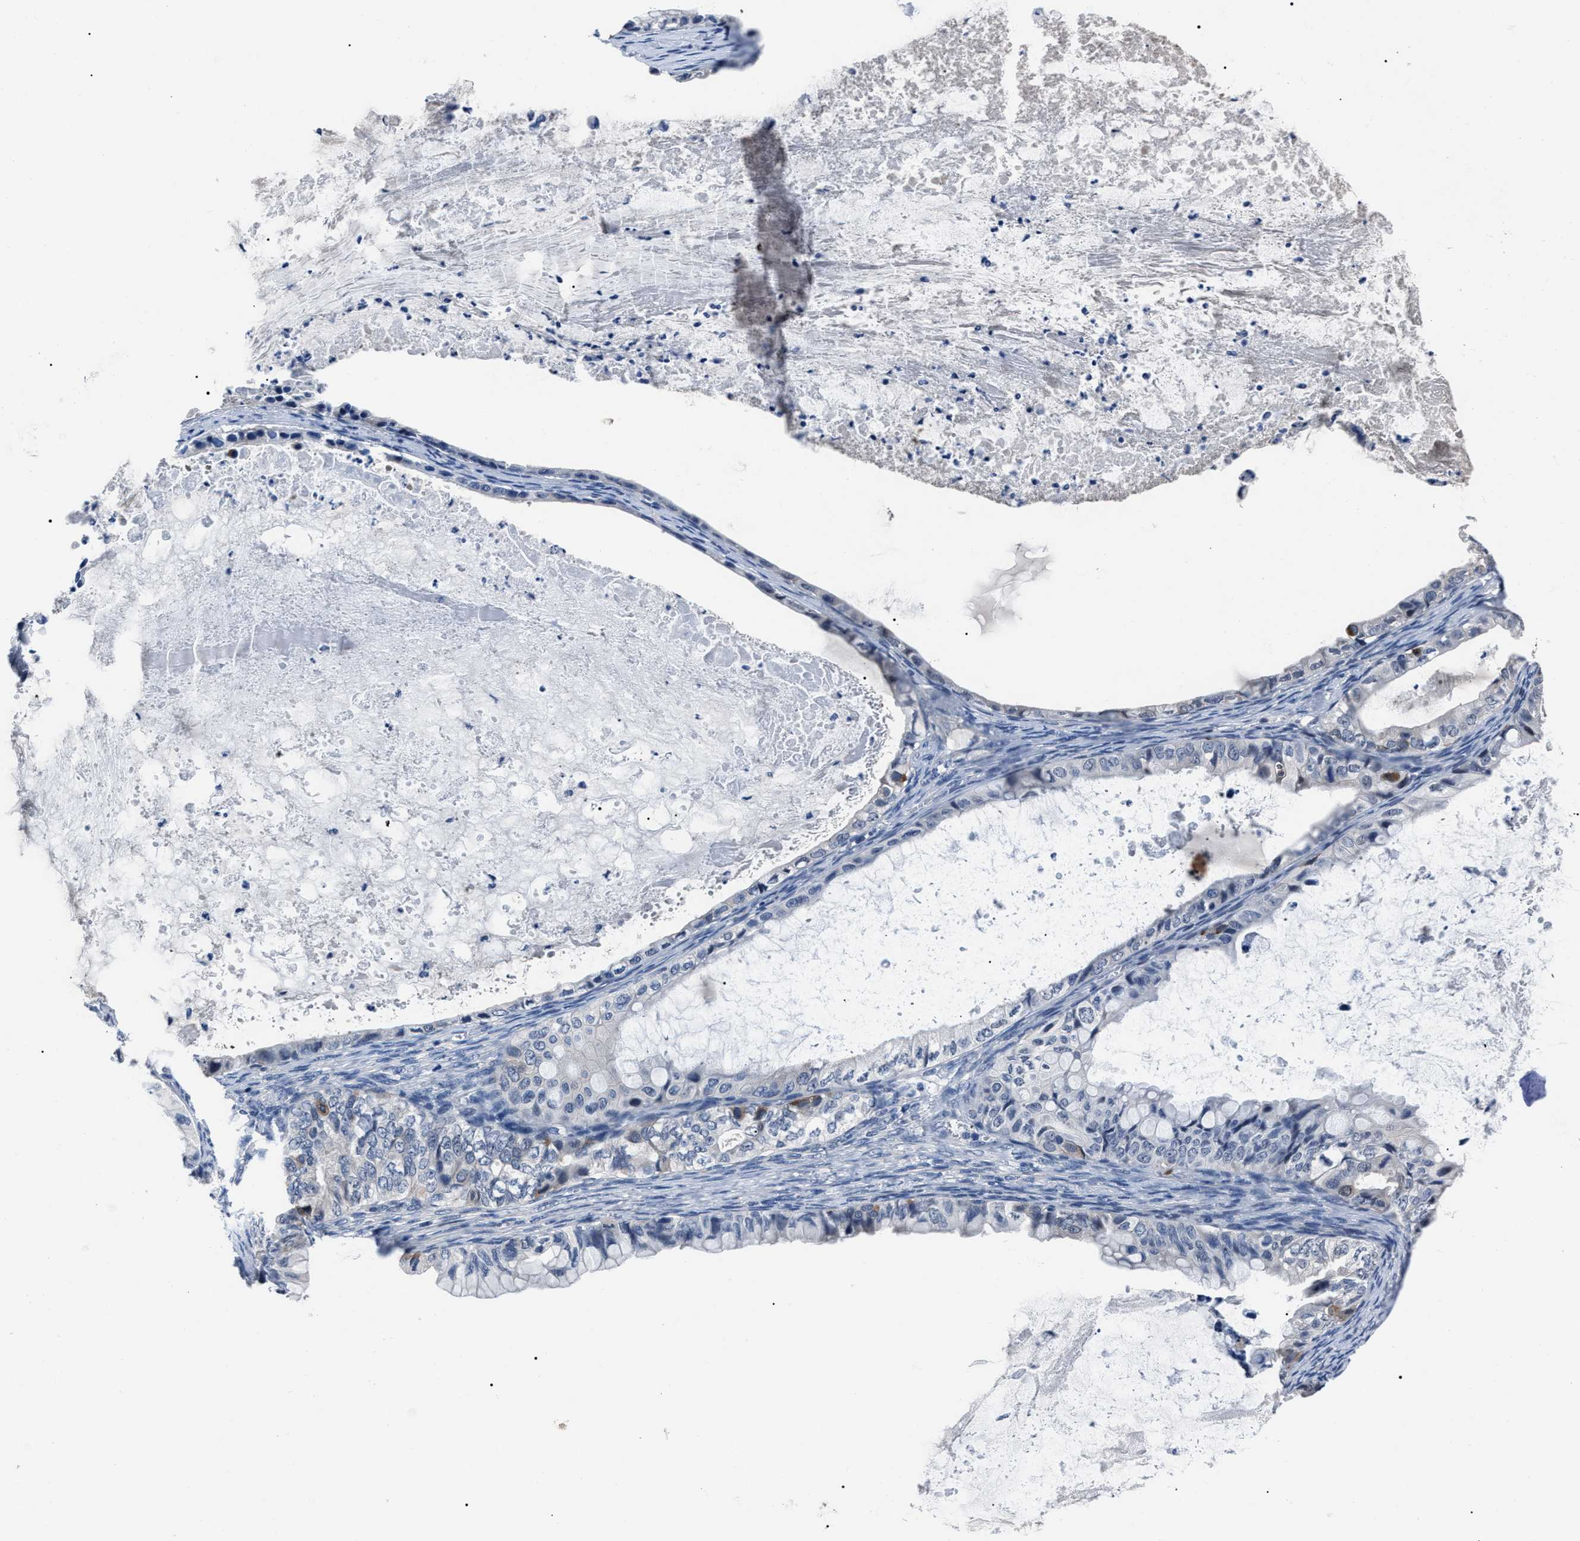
{"staining": {"intensity": "moderate", "quantity": "<25%", "location": "cytoplasmic/membranous"}, "tissue": "ovarian cancer", "cell_type": "Tumor cells", "image_type": "cancer", "snomed": [{"axis": "morphology", "description": "Cystadenocarcinoma, mucinous, NOS"}, {"axis": "topography", "description": "Ovary"}], "caption": "Ovarian cancer (mucinous cystadenocarcinoma) tissue shows moderate cytoplasmic/membranous expression in approximately <25% of tumor cells (DAB IHC with brightfield microscopy, high magnification).", "gene": "LRWD1", "patient": {"sex": "female", "age": 80}}